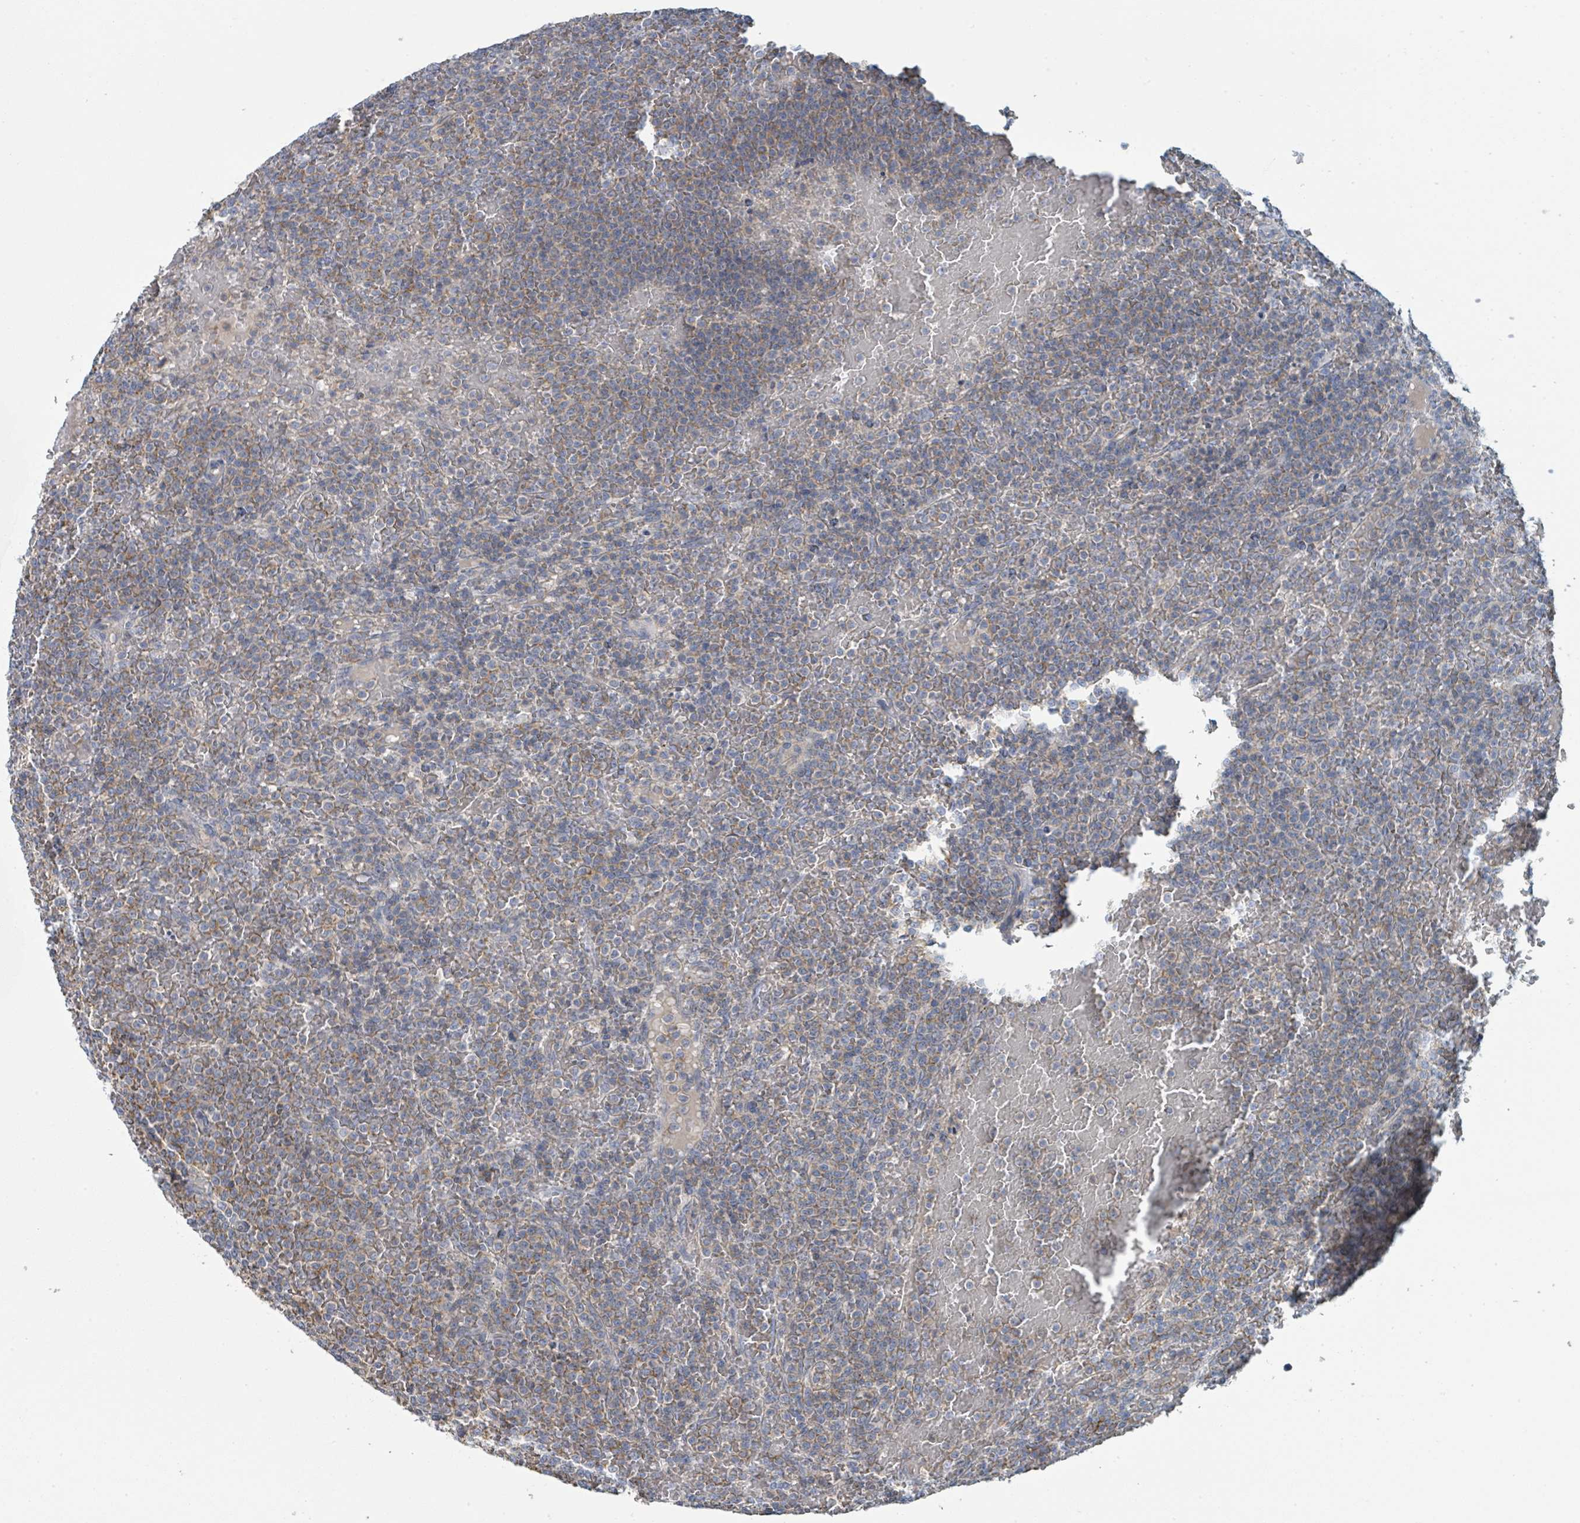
{"staining": {"intensity": "weak", "quantity": "25%-75%", "location": "cytoplasmic/membranous"}, "tissue": "lymphoma", "cell_type": "Tumor cells", "image_type": "cancer", "snomed": [{"axis": "morphology", "description": "Malignant lymphoma, non-Hodgkin's type, Low grade"}, {"axis": "topography", "description": "Spleen"}], "caption": "Tumor cells show low levels of weak cytoplasmic/membranous staining in approximately 25%-75% of cells in low-grade malignant lymphoma, non-Hodgkin's type. The staining was performed using DAB (3,3'-diaminobenzidine), with brown indicating positive protein expression. Nuclei are stained blue with hematoxylin.", "gene": "LRRC42", "patient": {"sex": "male", "age": 60}}